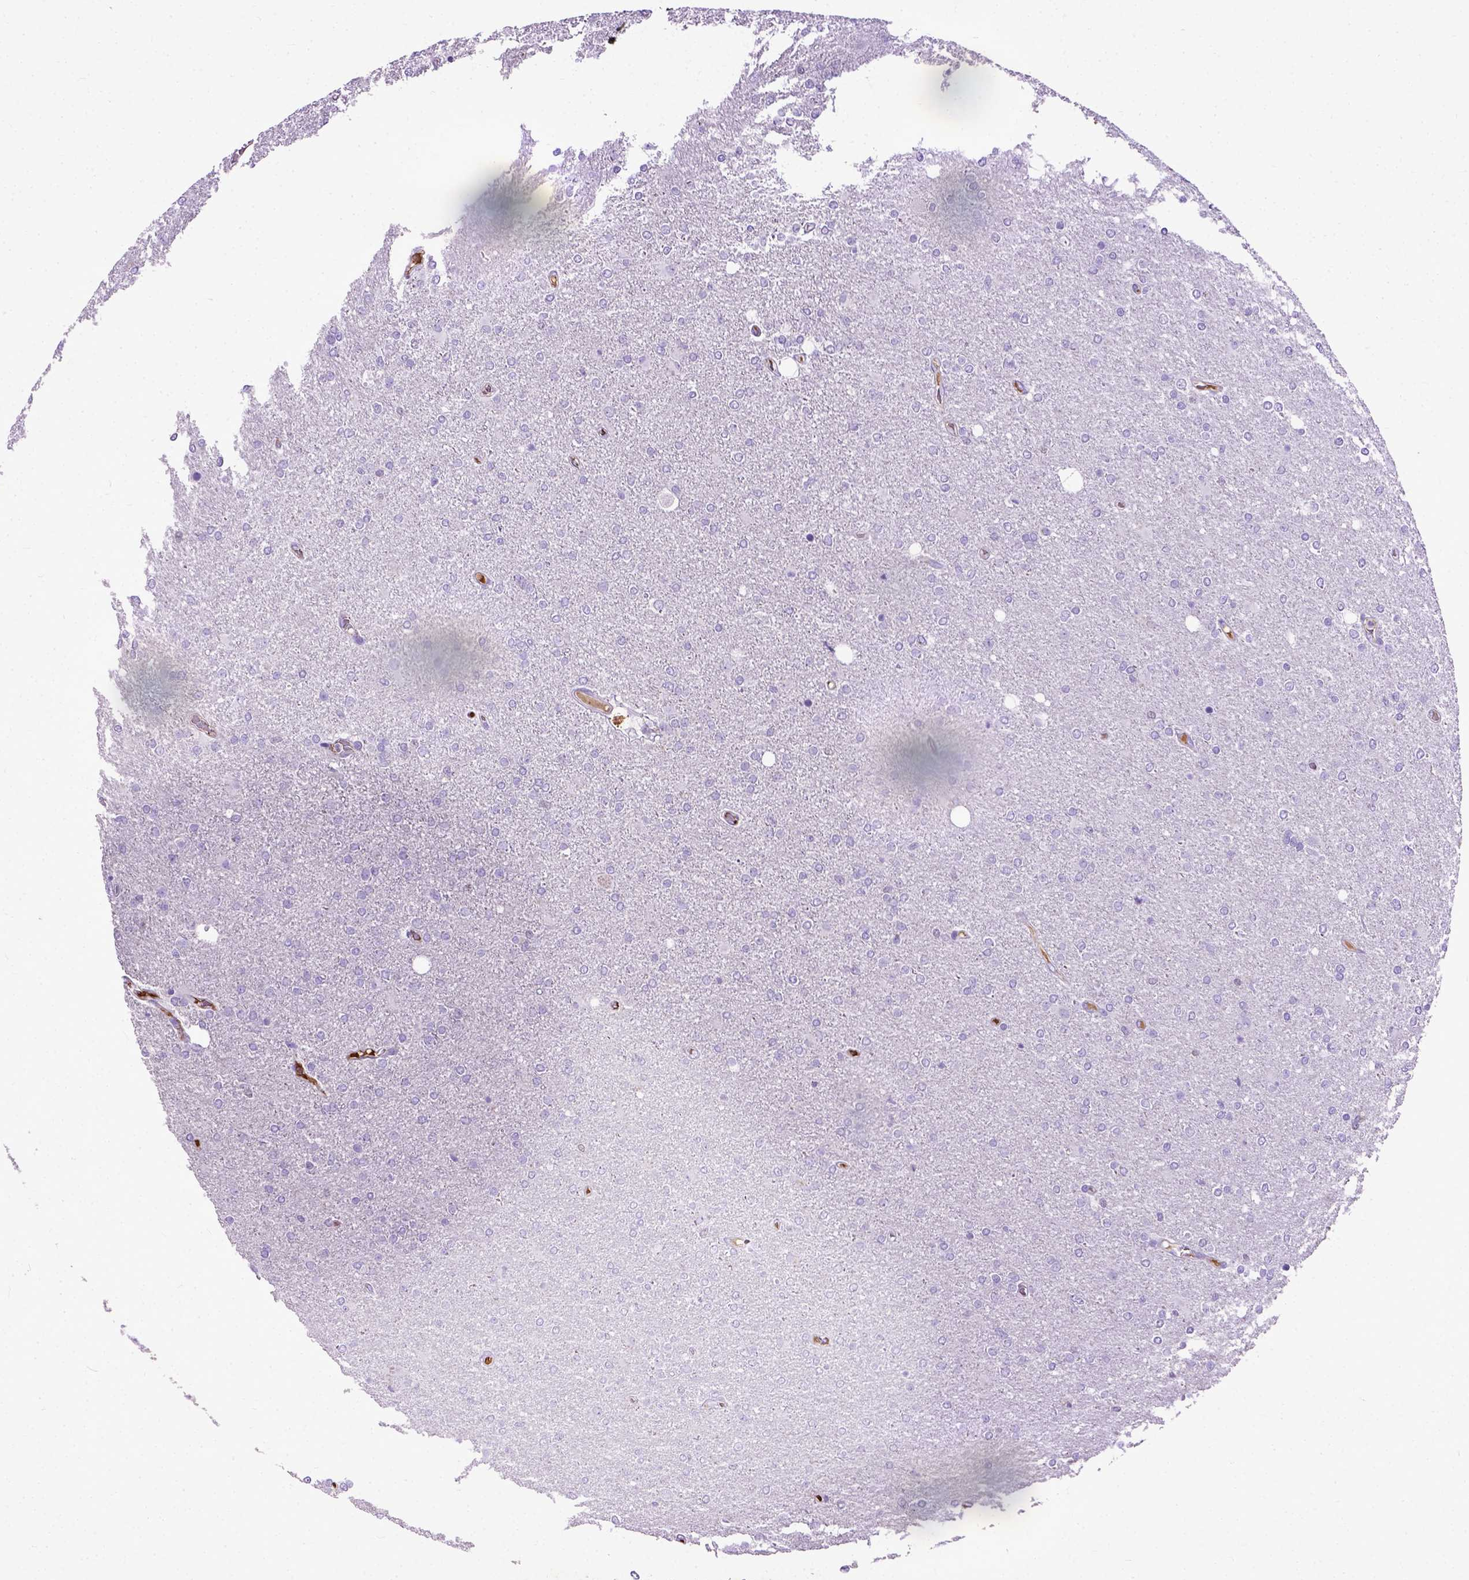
{"staining": {"intensity": "negative", "quantity": "none", "location": "none"}, "tissue": "glioma", "cell_type": "Tumor cells", "image_type": "cancer", "snomed": [{"axis": "morphology", "description": "Glioma, malignant, High grade"}, {"axis": "topography", "description": "Cerebral cortex"}], "caption": "Immunohistochemistry (IHC) of human malignant glioma (high-grade) exhibits no positivity in tumor cells.", "gene": "ADAMTS8", "patient": {"sex": "male", "age": 70}}